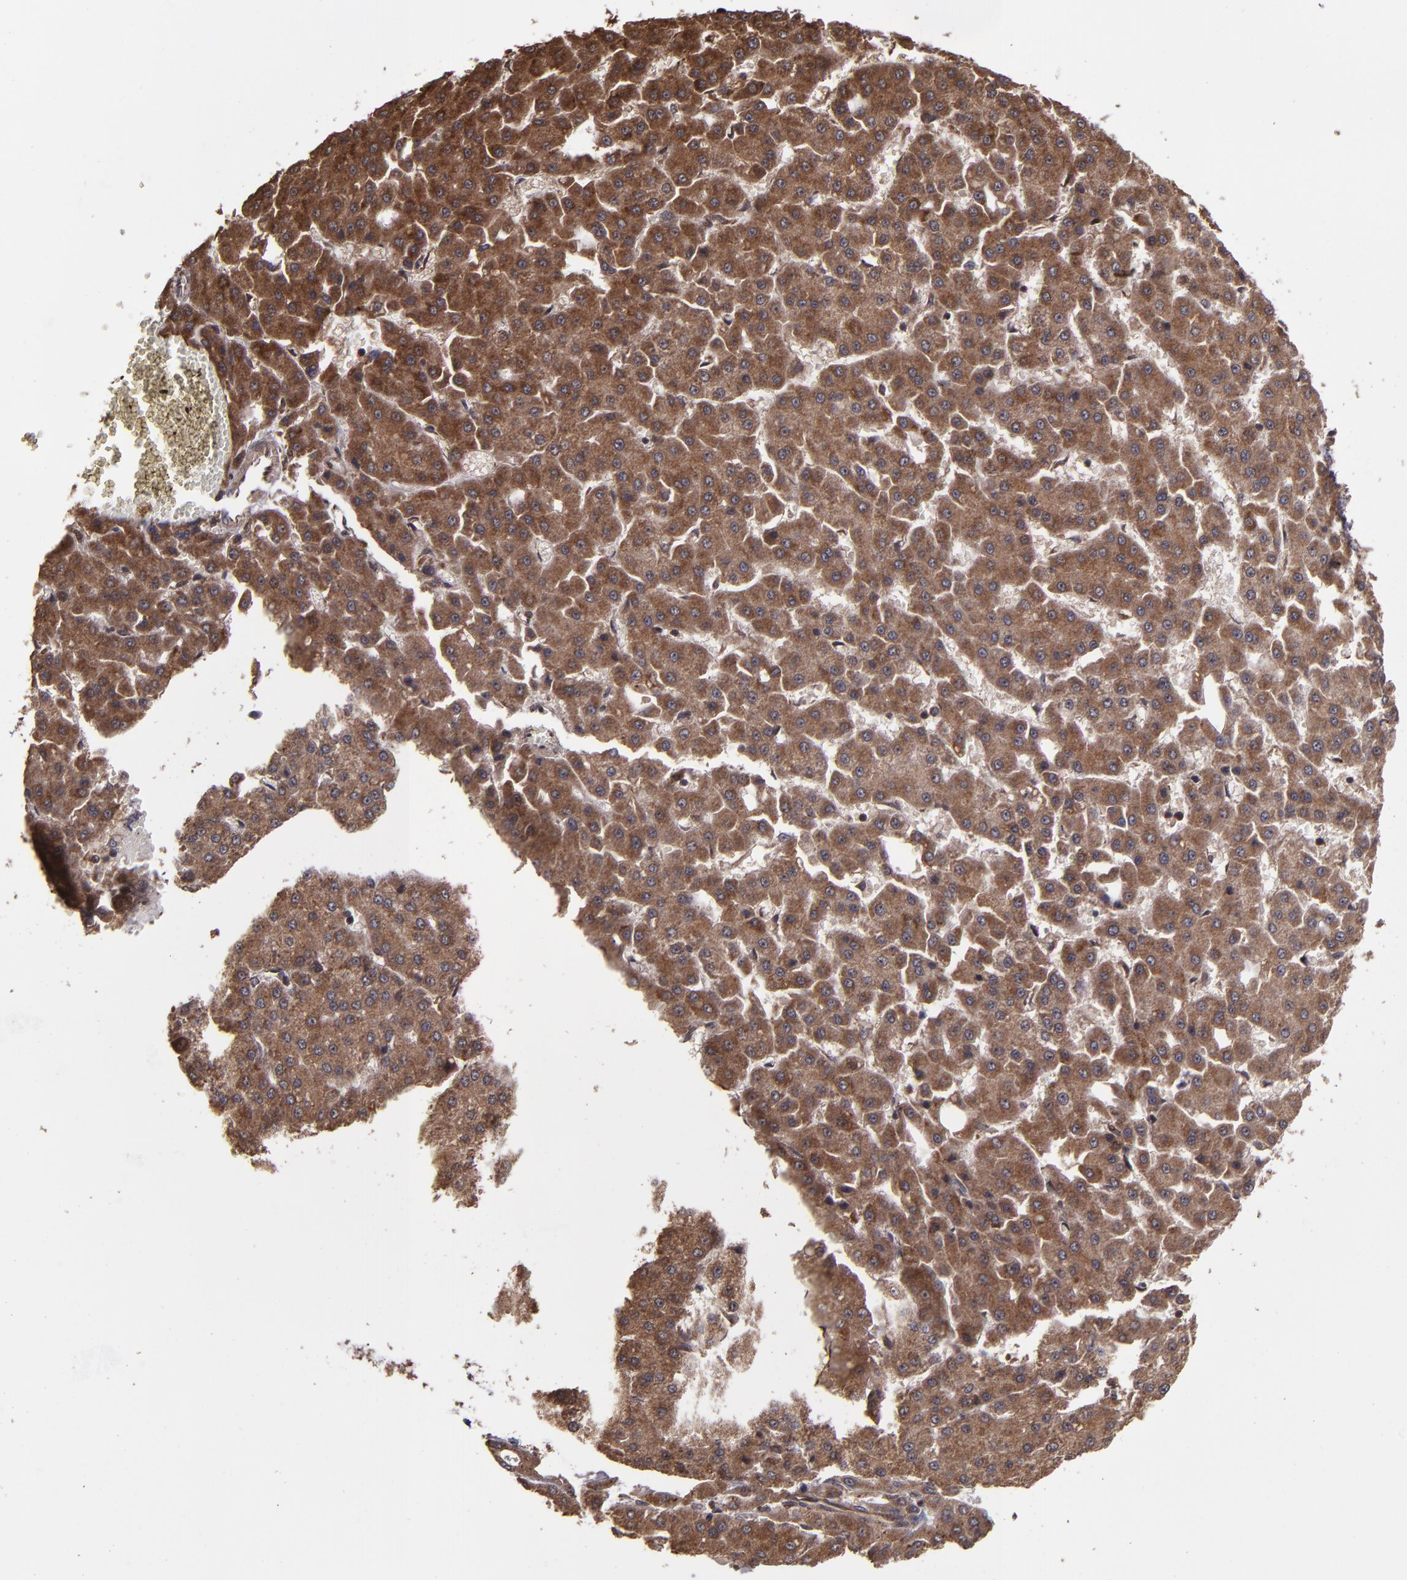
{"staining": {"intensity": "strong", "quantity": ">75%", "location": "cytoplasmic/membranous,nuclear"}, "tissue": "liver cancer", "cell_type": "Tumor cells", "image_type": "cancer", "snomed": [{"axis": "morphology", "description": "Carcinoma, Hepatocellular, NOS"}, {"axis": "topography", "description": "Liver"}], "caption": "Protein staining of liver cancer (hepatocellular carcinoma) tissue shows strong cytoplasmic/membranous and nuclear staining in about >75% of tumor cells.", "gene": "EIF4ENIF1", "patient": {"sex": "male", "age": 47}}